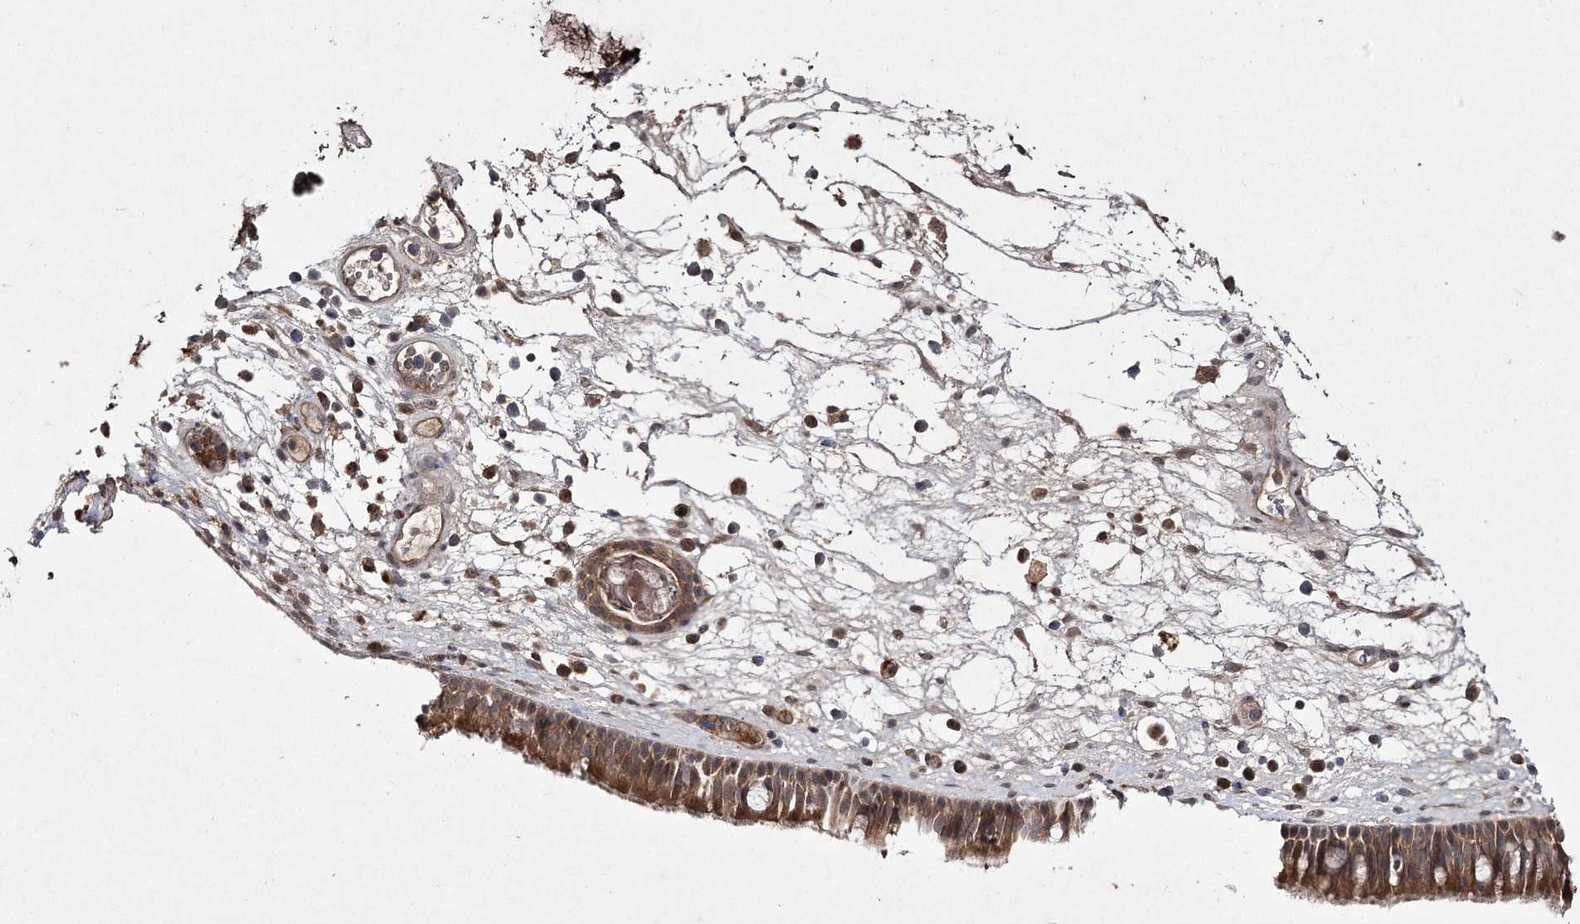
{"staining": {"intensity": "moderate", "quantity": ">75%", "location": "cytoplasmic/membranous"}, "tissue": "nasopharynx", "cell_type": "Respiratory epithelial cells", "image_type": "normal", "snomed": [{"axis": "morphology", "description": "Normal tissue, NOS"}, {"axis": "morphology", "description": "Inflammation, NOS"}, {"axis": "morphology", "description": "Malignant melanoma, Metastatic site"}, {"axis": "topography", "description": "Nasopharynx"}], "caption": "The micrograph shows immunohistochemical staining of normal nasopharynx. There is moderate cytoplasmic/membranous expression is appreciated in approximately >75% of respiratory epithelial cells.", "gene": "FANCL", "patient": {"sex": "male", "age": 70}}